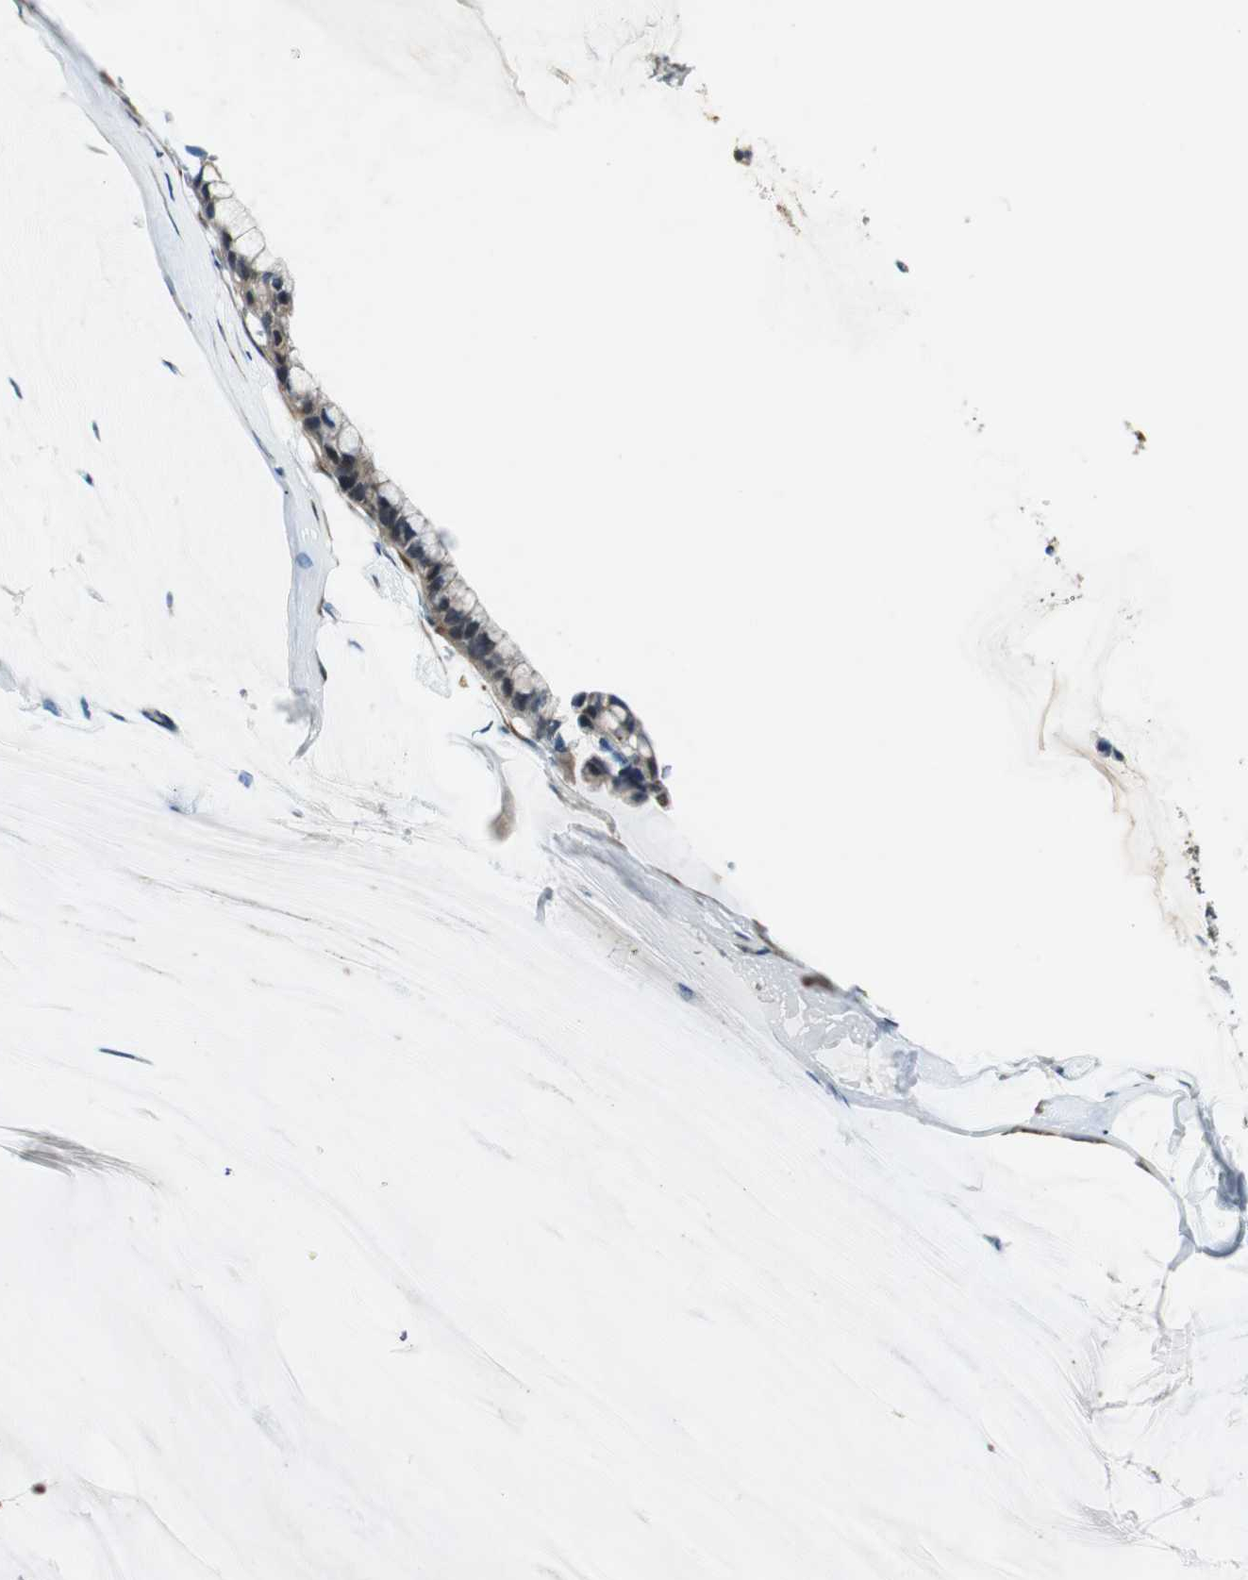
{"staining": {"intensity": "weak", "quantity": "25%-75%", "location": "cytoplasmic/membranous"}, "tissue": "ovarian cancer", "cell_type": "Tumor cells", "image_type": "cancer", "snomed": [{"axis": "morphology", "description": "Cystadenocarcinoma, mucinous, NOS"}, {"axis": "topography", "description": "Ovary"}], "caption": "This is a photomicrograph of IHC staining of mucinous cystadenocarcinoma (ovarian), which shows weak staining in the cytoplasmic/membranous of tumor cells.", "gene": "PSMB4", "patient": {"sex": "female", "age": 39}}